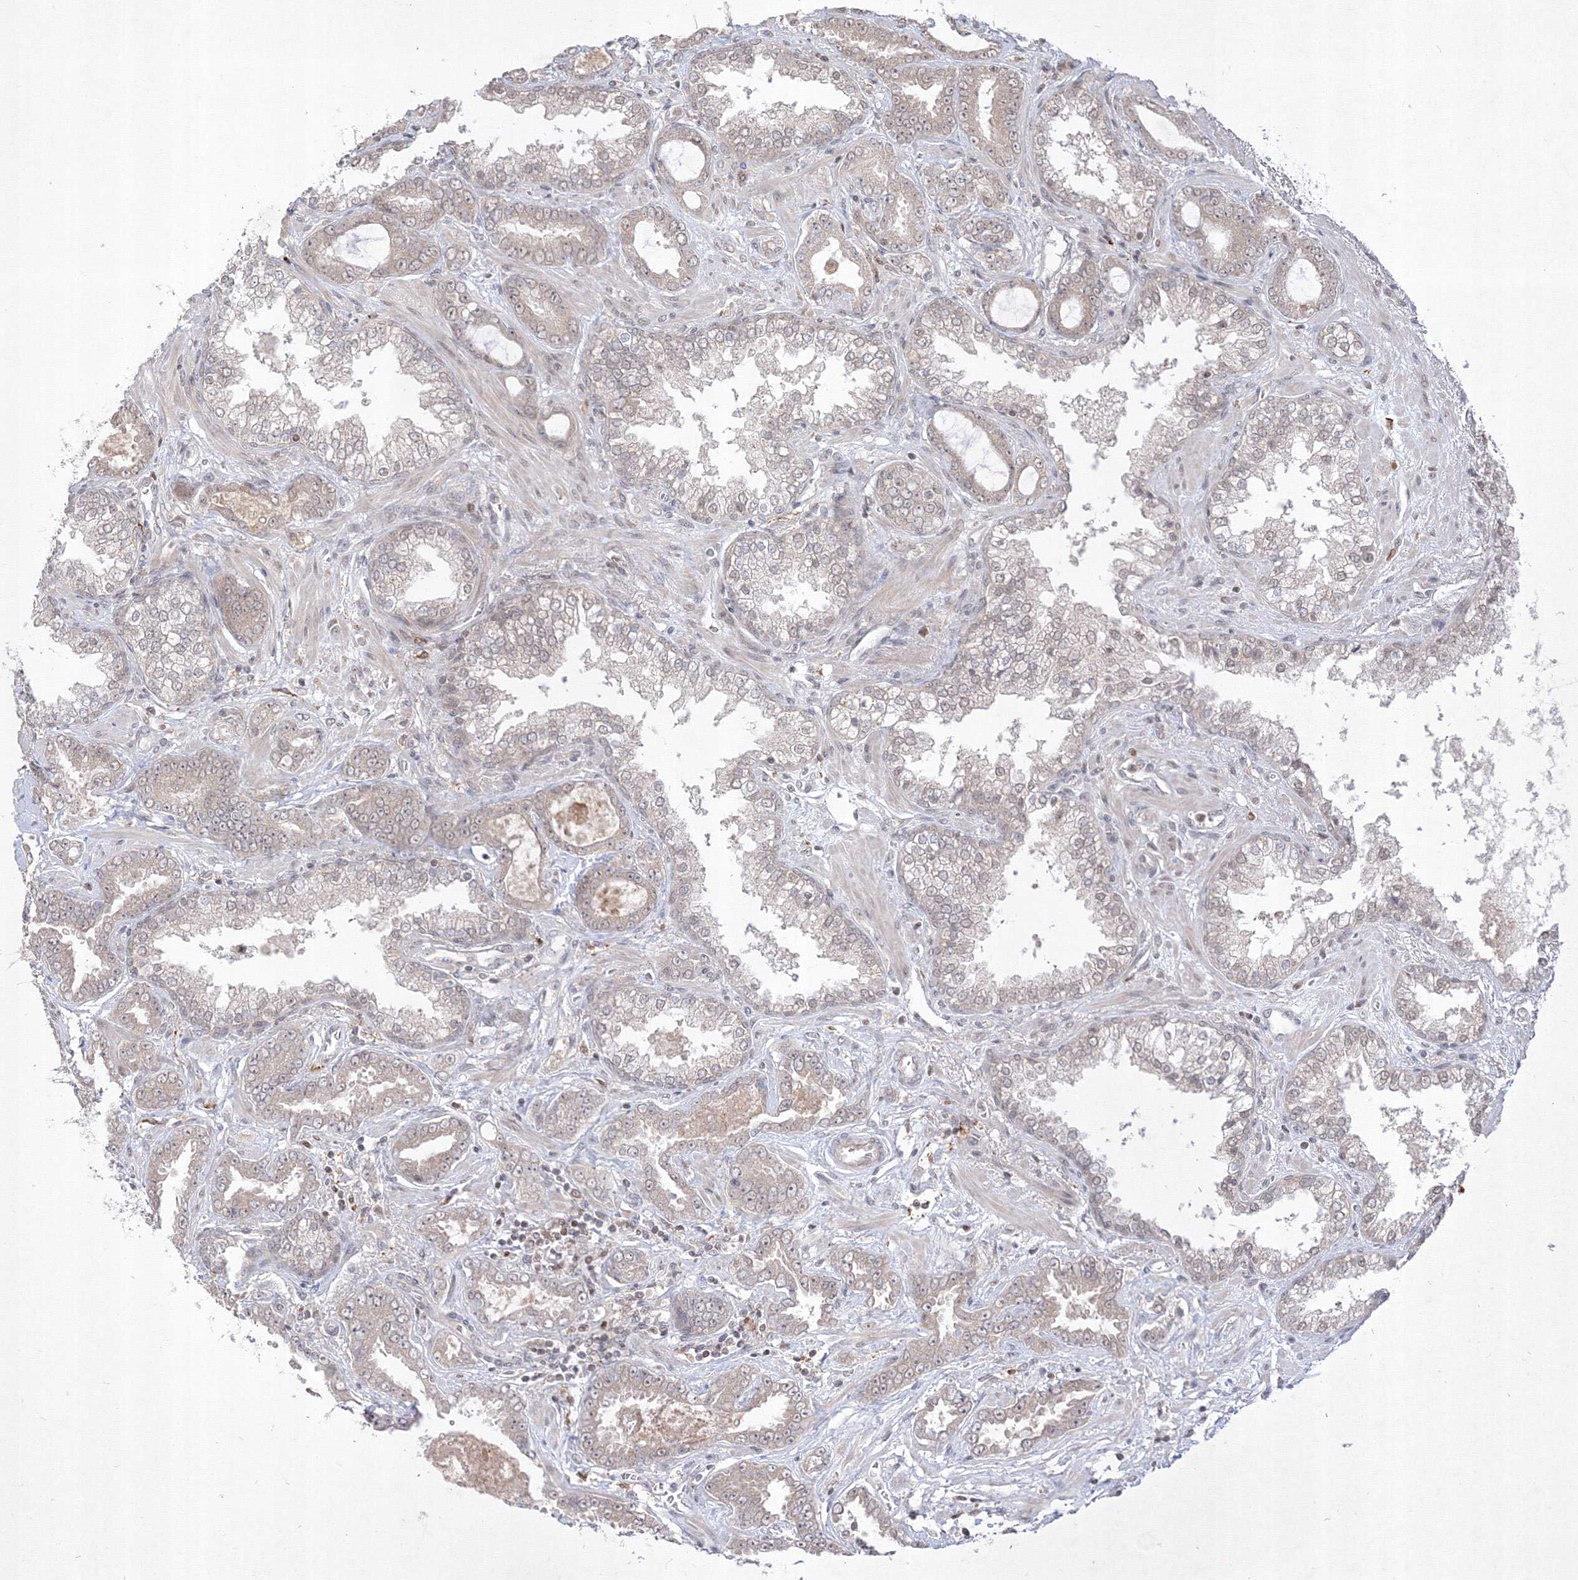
{"staining": {"intensity": "negative", "quantity": "none", "location": "none"}, "tissue": "prostate cancer", "cell_type": "Tumor cells", "image_type": "cancer", "snomed": [{"axis": "morphology", "description": "Adenocarcinoma, Low grade"}, {"axis": "topography", "description": "Prostate"}], "caption": "A histopathology image of human prostate cancer is negative for staining in tumor cells.", "gene": "TAB1", "patient": {"sex": "male", "age": 60}}